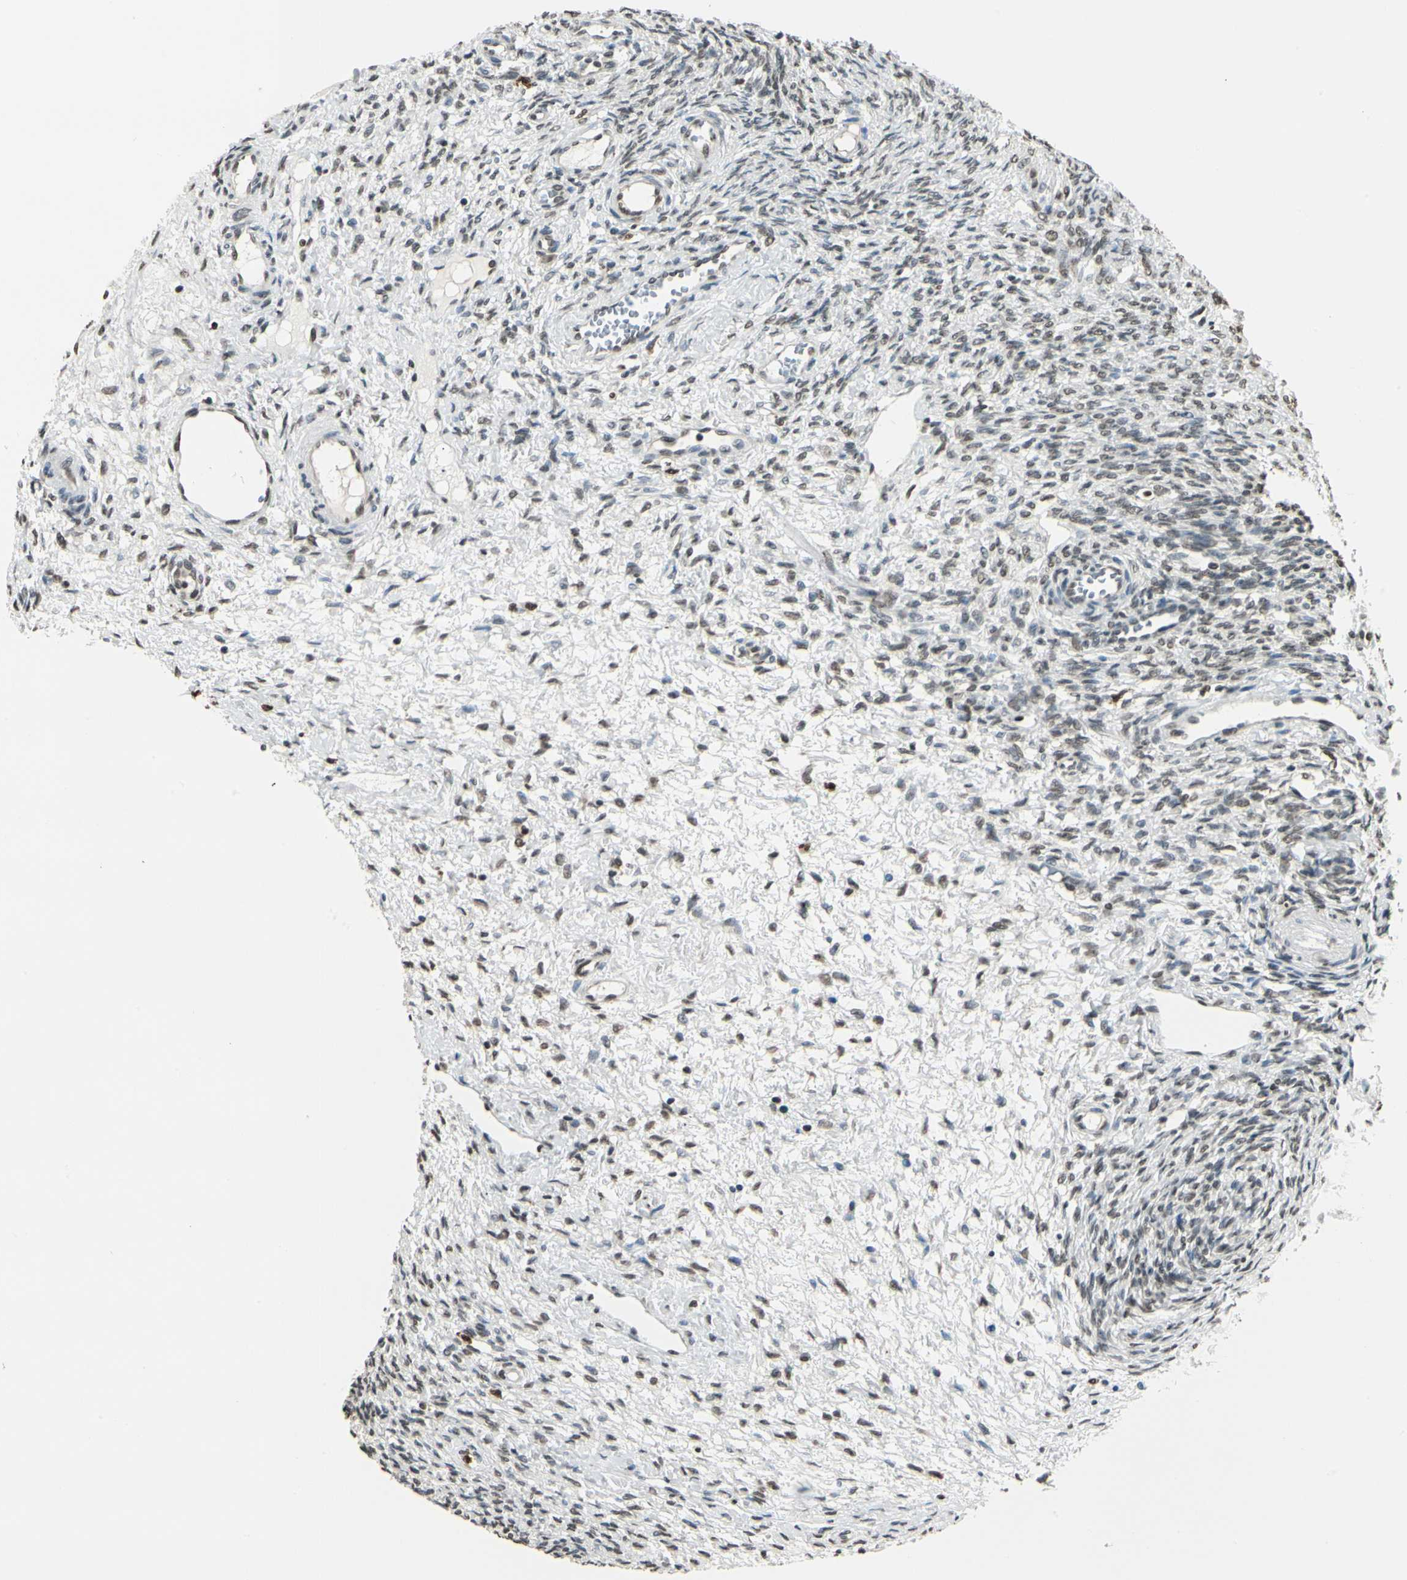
{"staining": {"intensity": "weak", "quantity": "25%-75%", "location": "cytoplasmic/membranous,nuclear"}, "tissue": "ovary", "cell_type": "Follicle cells", "image_type": "normal", "snomed": [{"axis": "morphology", "description": "Normal tissue, NOS"}, {"axis": "topography", "description": "Ovary"}], "caption": "IHC of unremarkable ovary demonstrates low levels of weak cytoplasmic/membranous,nuclear staining in about 25%-75% of follicle cells.", "gene": "FANCG", "patient": {"sex": "female", "age": 32}}